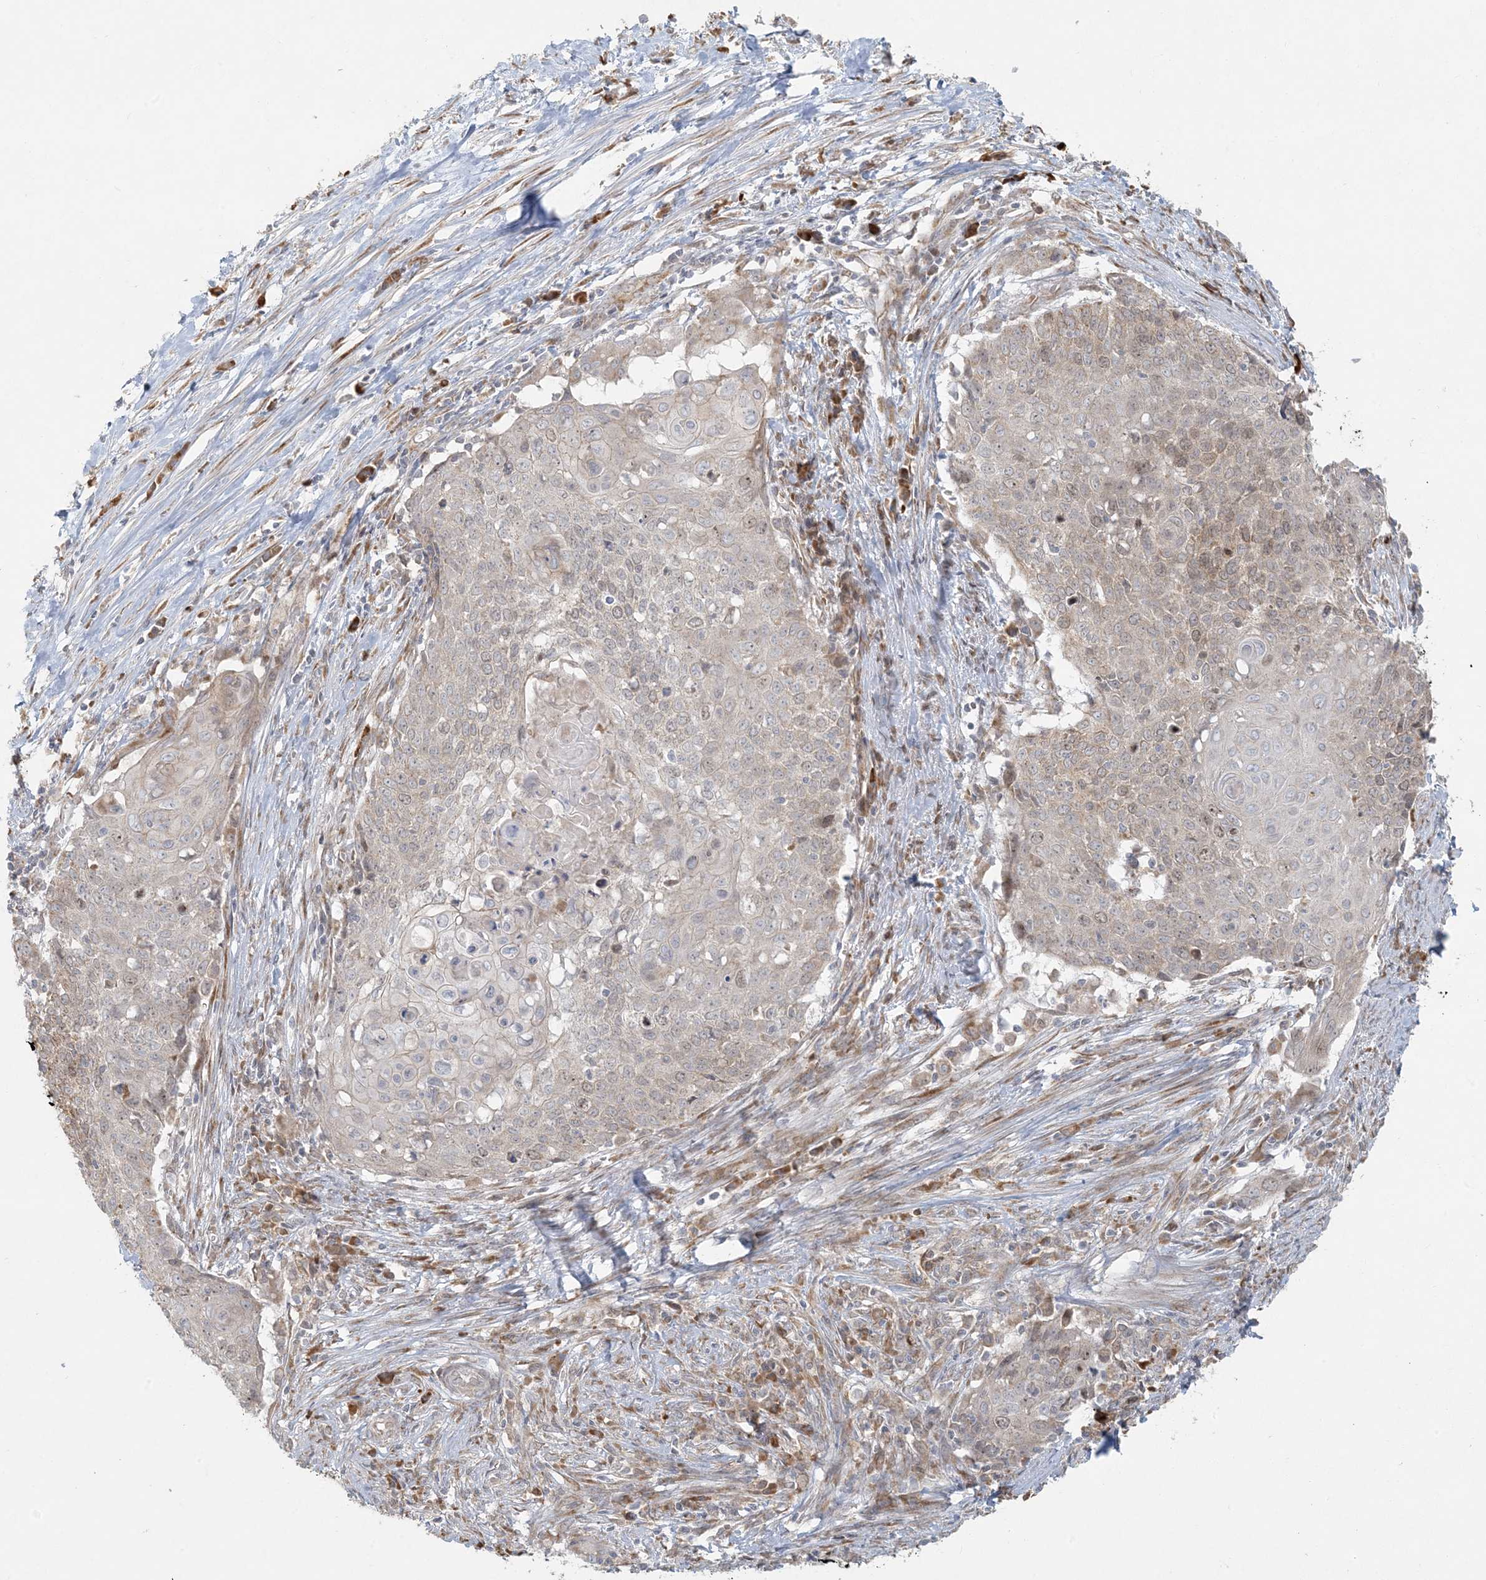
{"staining": {"intensity": "weak", "quantity": "<25%", "location": "cytoplasmic/membranous,nuclear"}, "tissue": "cervical cancer", "cell_type": "Tumor cells", "image_type": "cancer", "snomed": [{"axis": "morphology", "description": "Squamous cell carcinoma, NOS"}, {"axis": "topography", "description": "Cervix"}], "caption": "Tumor cells are negative for brown protein staining in squamous cell carcinoma (cervical).", "gene": "HACL1", "patient": {"sex": "female", "age": 39}}